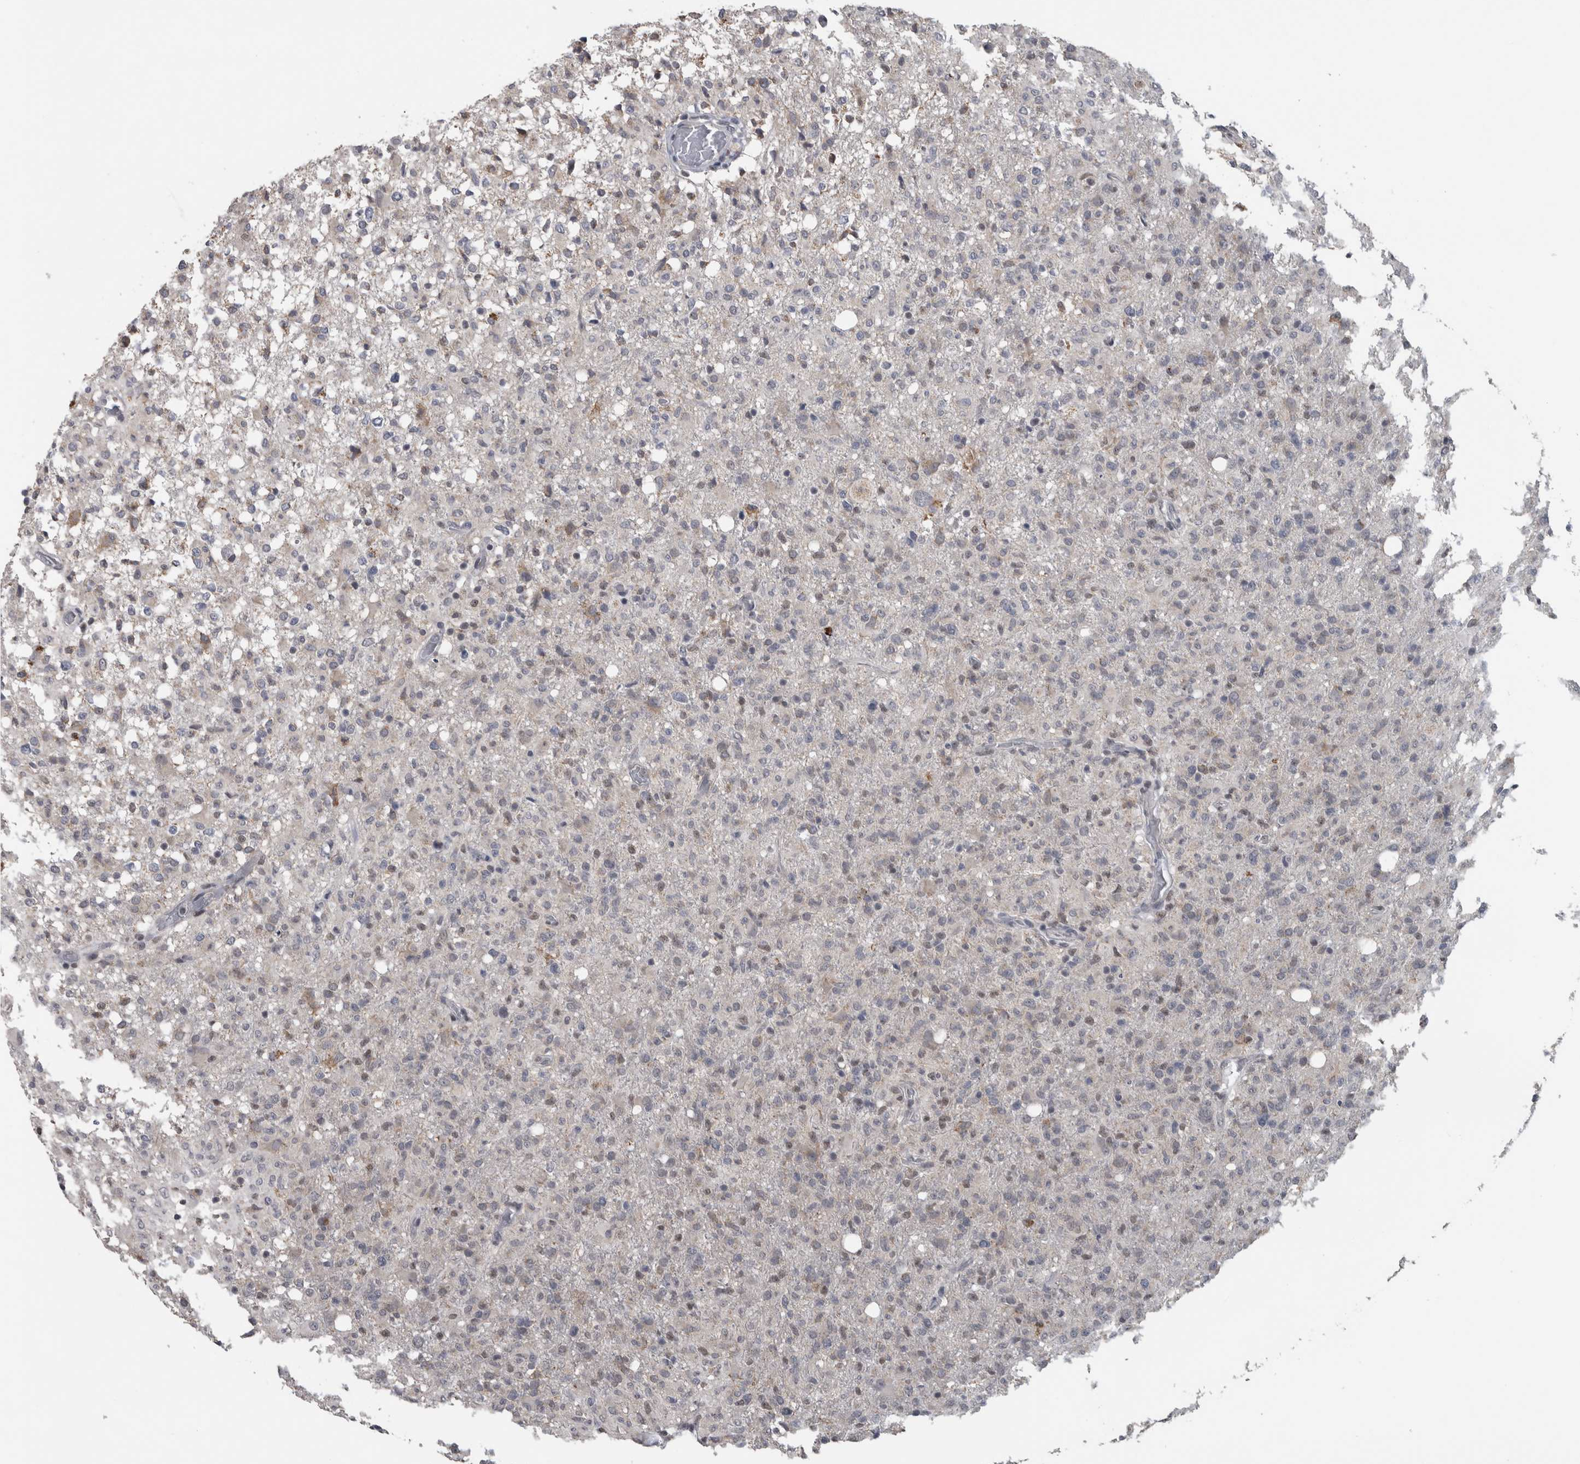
{"staining": {"intensity": "negative", "quantity": "none", "location": "none"}, "tissue": "glioma", "cell_type": "Tumor cells", "image_type": "cancer", "snomed": [{"axis": "morphology", "description": "Glioma, malignant, High grade"}, {"axis": "topography", "description": "Brain"}], "caption": "This is an immunohistochemistry (IHC) histopathology image of human glioma. There is no expression in tumor cells.", "gene": "OR2K2", "patient": {"sex": "female", "age": 57}}